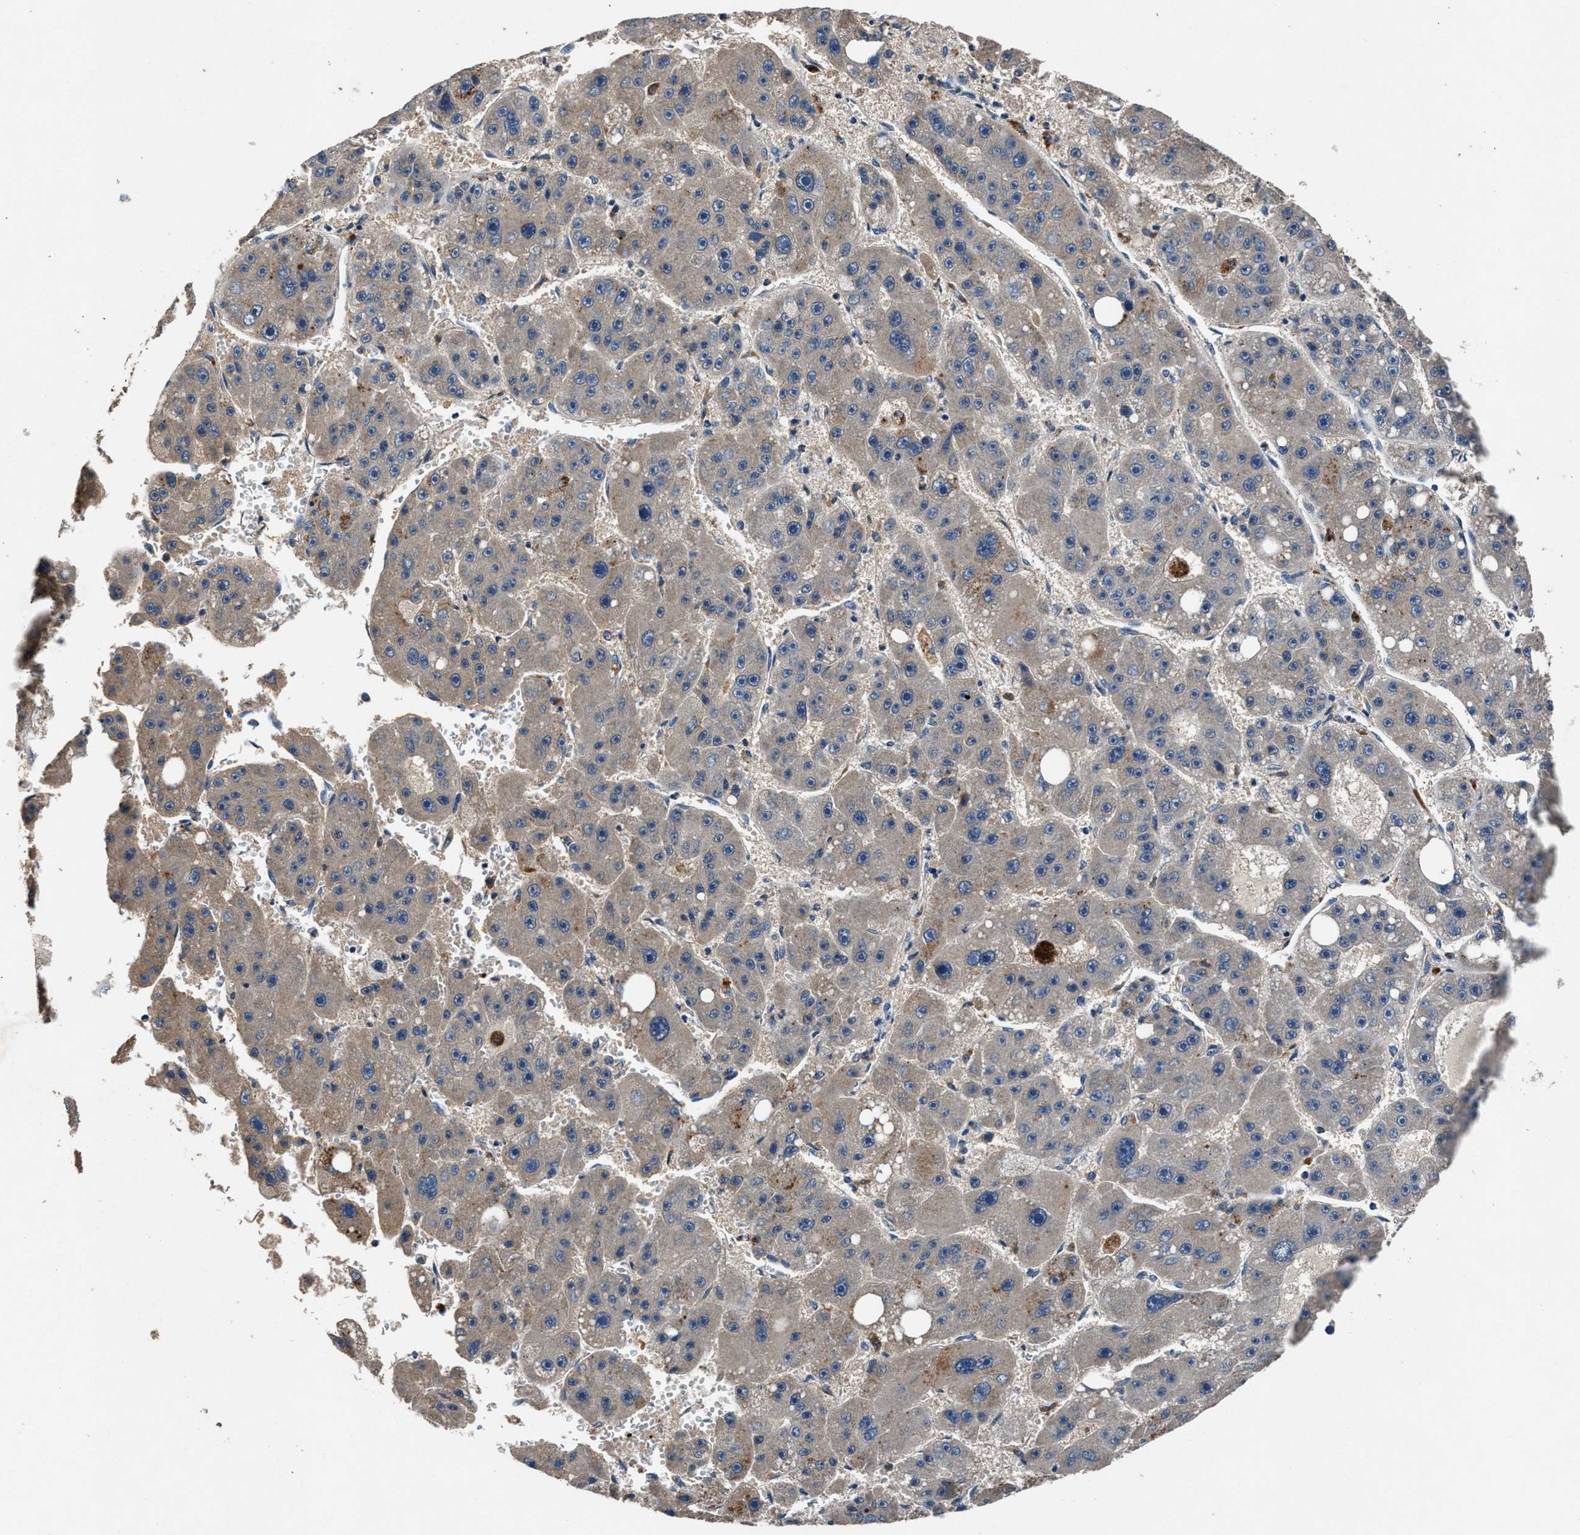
{"staining": {"intensity": "weak", "quantity": "<25%", "location": "cytoplasmic/membranous"}, "tissue": "liver cancer", "cell_type": "Tumor cells", "image_type": "cancer", "snomed": [{"axis": "morphology", "description": "Carcinoma, Hepatocellular, NOS"}, {"axis": "topography", "description": "Liver"}], "caption": "Immunohistochemistry (IHC) photomicrograph of neoplastic tissue: human liver cancer stained with DAB demonstrates no significant protein expression in tumor cells. (IHC, brightfield microscopy, high magnification).", "gene": "PRXL2C", "patient": {"sex": "female", "age": 61}}